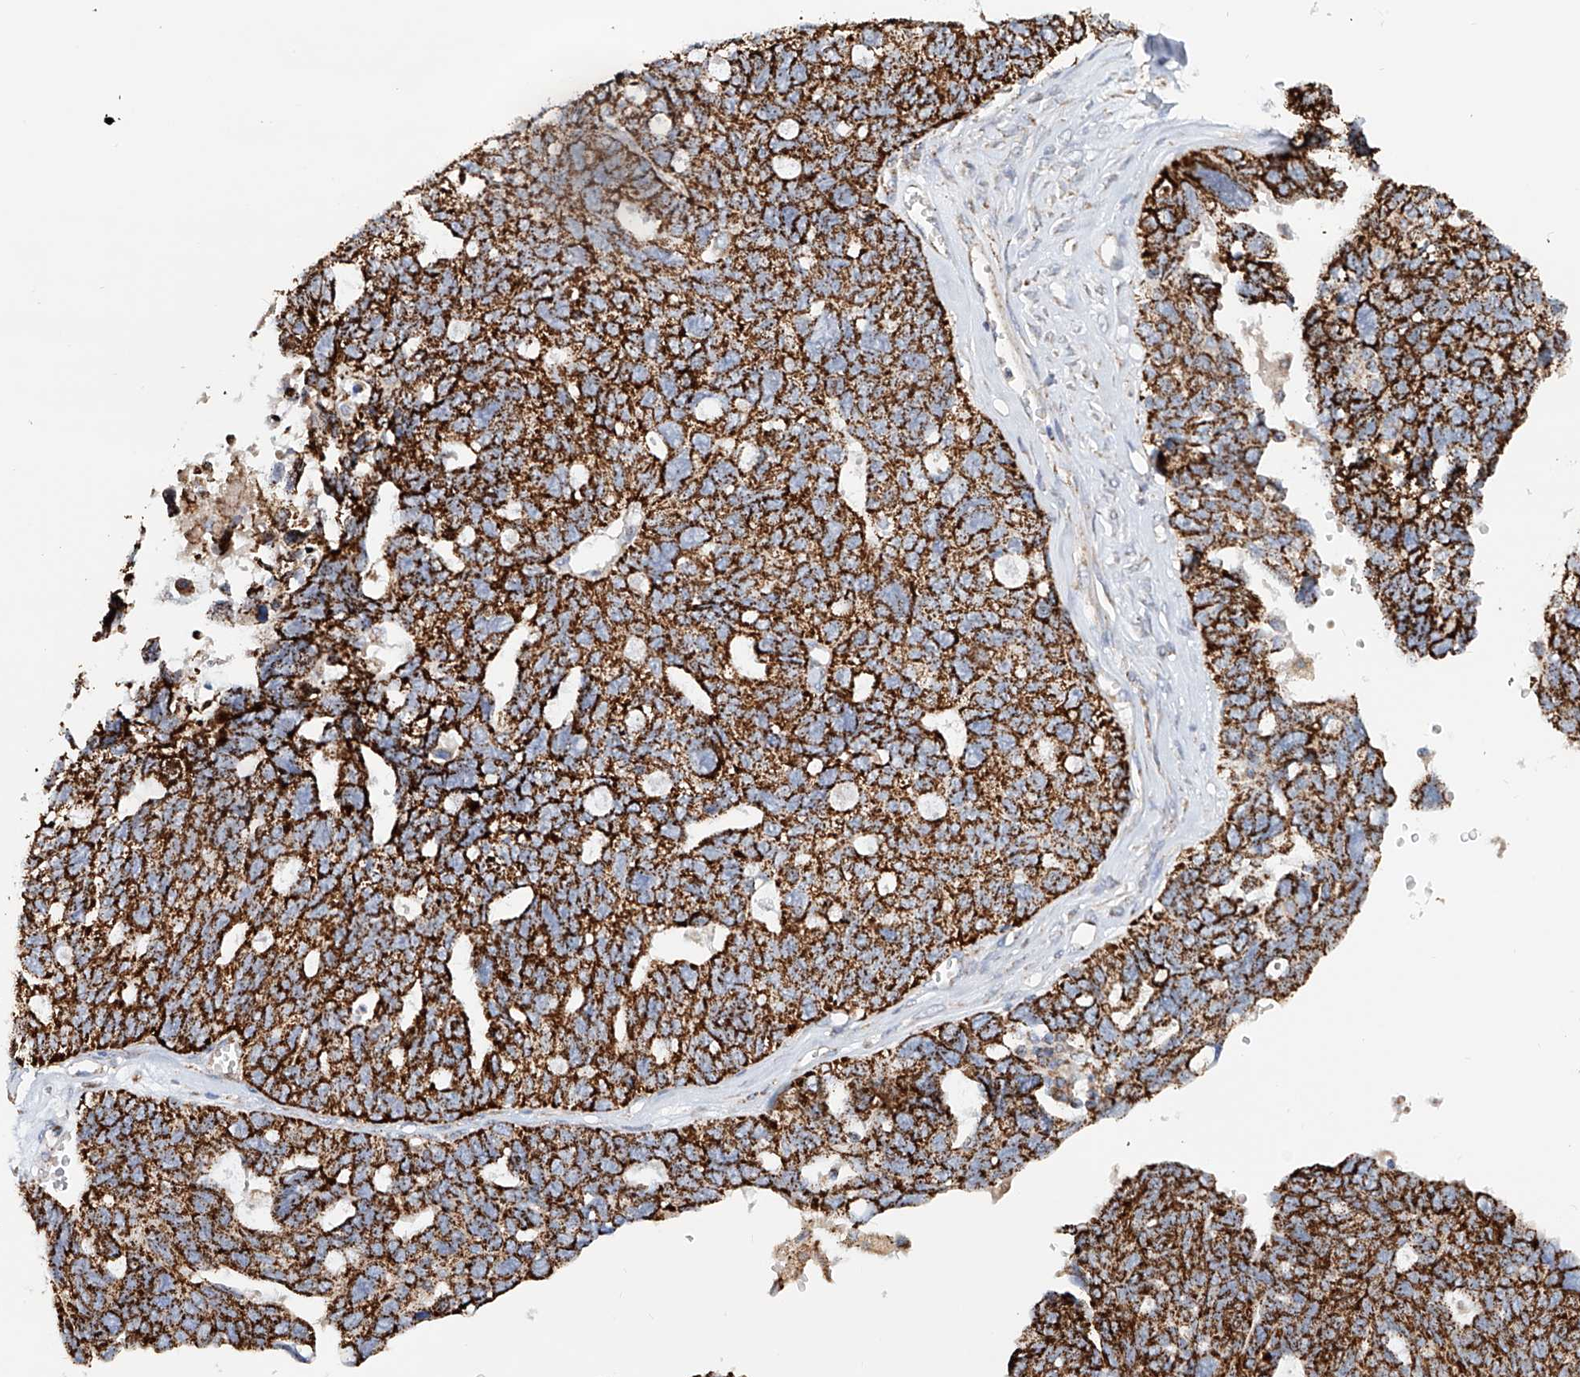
{"staining": {"intensity": "strong", "quantity": ">75%", "location": "cytoplasmic/membranous"}, "tissue": "ovarian cancer", "cell_type": "Tumor cells", "image_type": "cancer", "snomed": [{"axis": "morphology", "description": "Cystadenocarcinoma, serous, NOS"}, {"axis": "topography", "description": "Ovary"}], "caption": "A photomicrograph of ovarian cancer stained for a protein demonstrates strong cytoplasmic/membranous brown staining in tumor cells. (DAB (3,3'-diaminobenzidine) IHC, brown staining for protein, blue staining for nuclei).", "gene": "CARD10", "patient": {"sex": "female", "age": 79}}